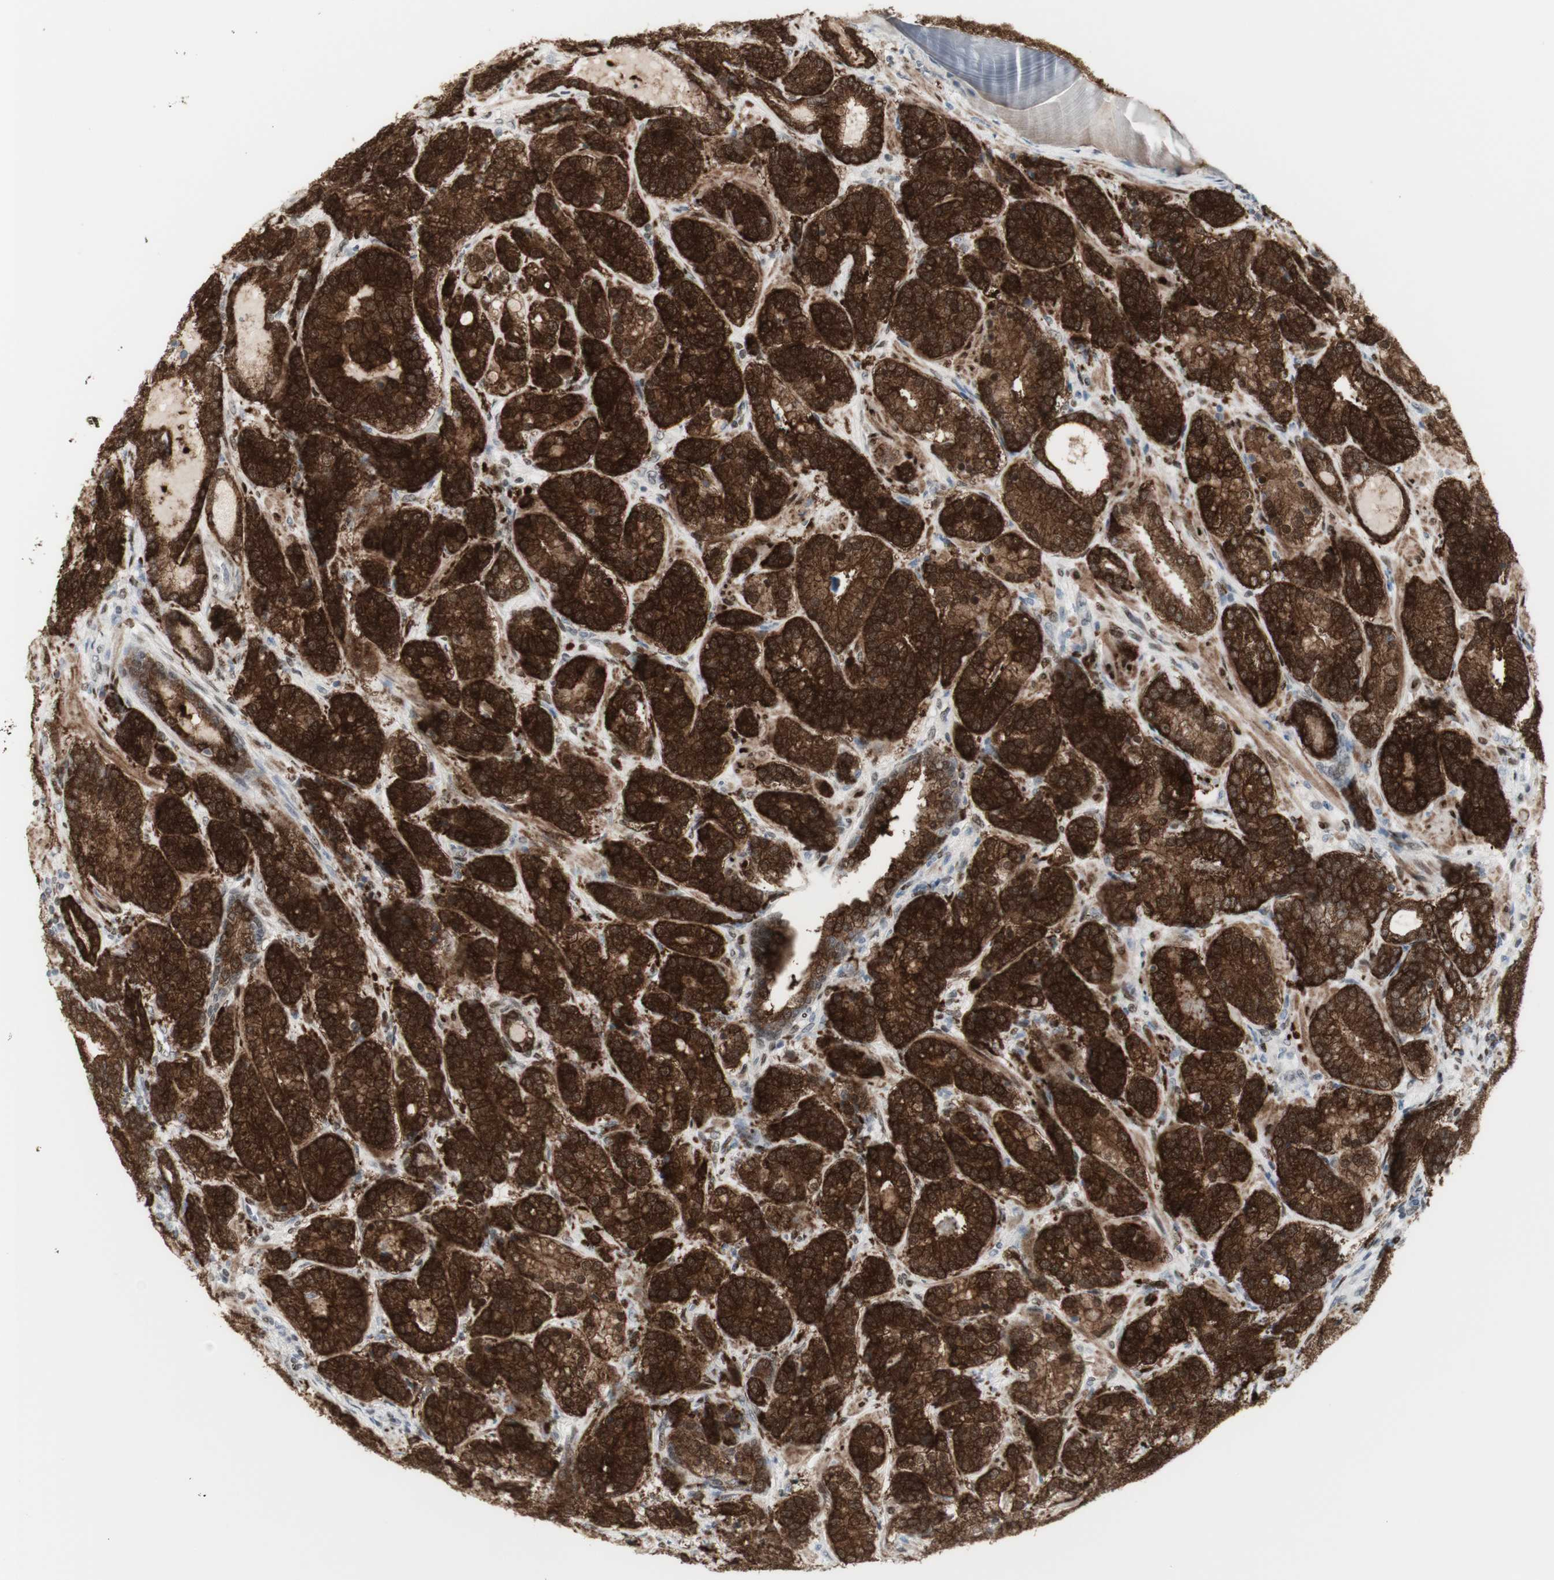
{"staining": {"intensity": "strong", "quantity": ">75%", "location": "cytoplasmic/membranous"}, "tissue": "prostate cancer", "cell_type": "Tumor cells", "image_type": "cancer", "snomed": [{"axis": "morphology", "description": "Adenocarcinoma, High grade"}, {"axis": "topography", "description": "Prostate"}], "caption": "The micrograph exhibits a brown stain indicating the presence of a protein in the cytoplasmic/membranous of tumor cells in prostate high-grade adenocarcinoma.", "gene": "C1orf116", "patient": {"sex": "male", "age": 61}}